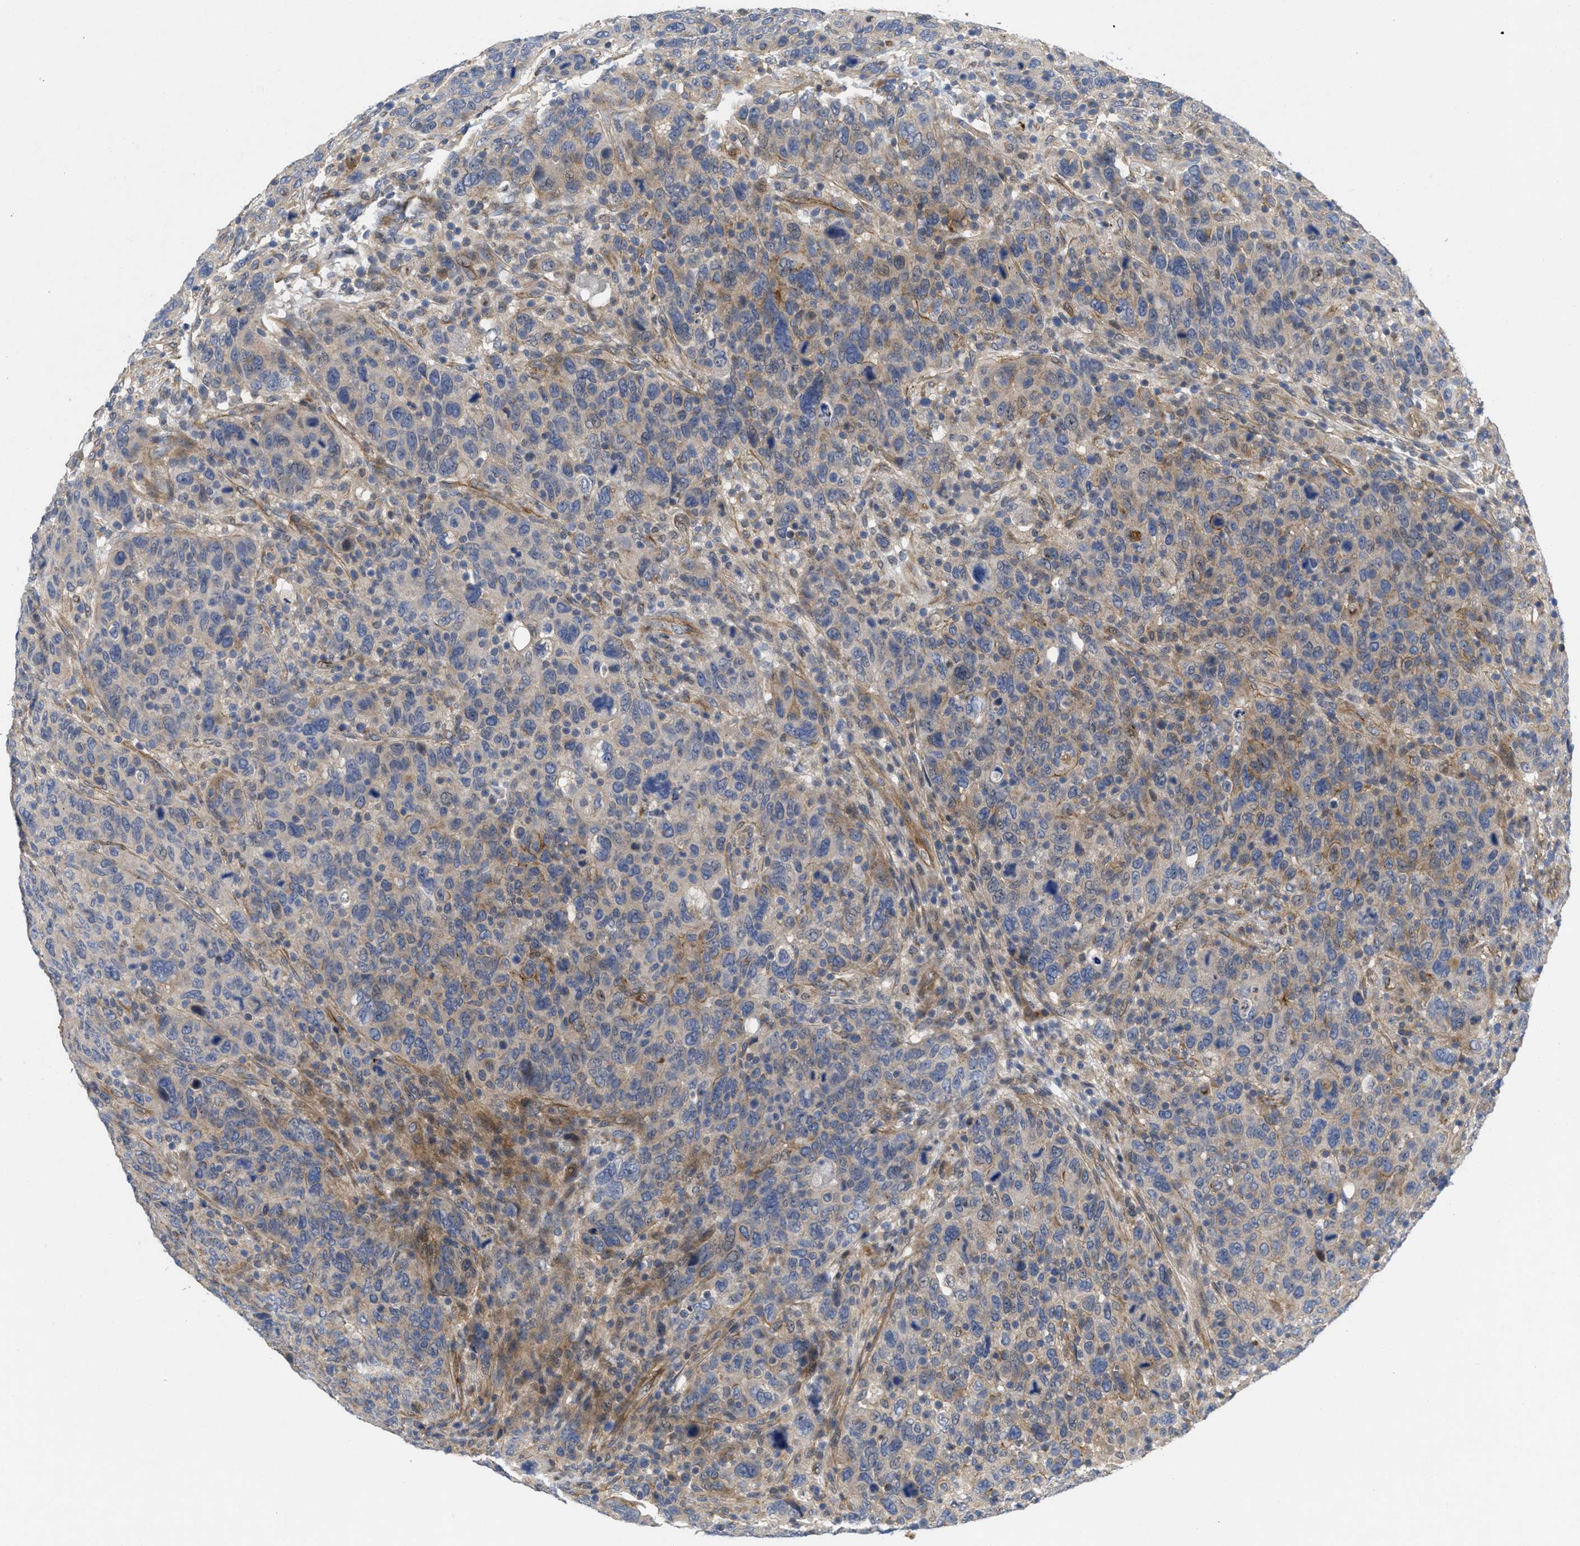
{"staining": {"intensity": "weak", "quantity": ">75%", "location": "cytoplasmic/membranous"}, "tissue": "breast cancer", "cell_type": "Tumor cells", "image_type": "cancer", "snomed": [{"axis": "morphology", "description": "Duct carcinoma"}, {"axis": "topography", "description": "Breast"}], "caption": "Human breast cancer (intraductal carcinoma) stained for a protein (brown) shows weak cytoplasmic/membranous positive expression in approximately >75% of tumor cells.", "gene": "ARHGEF26", "patient": {"sex": "female", "age": 37}}